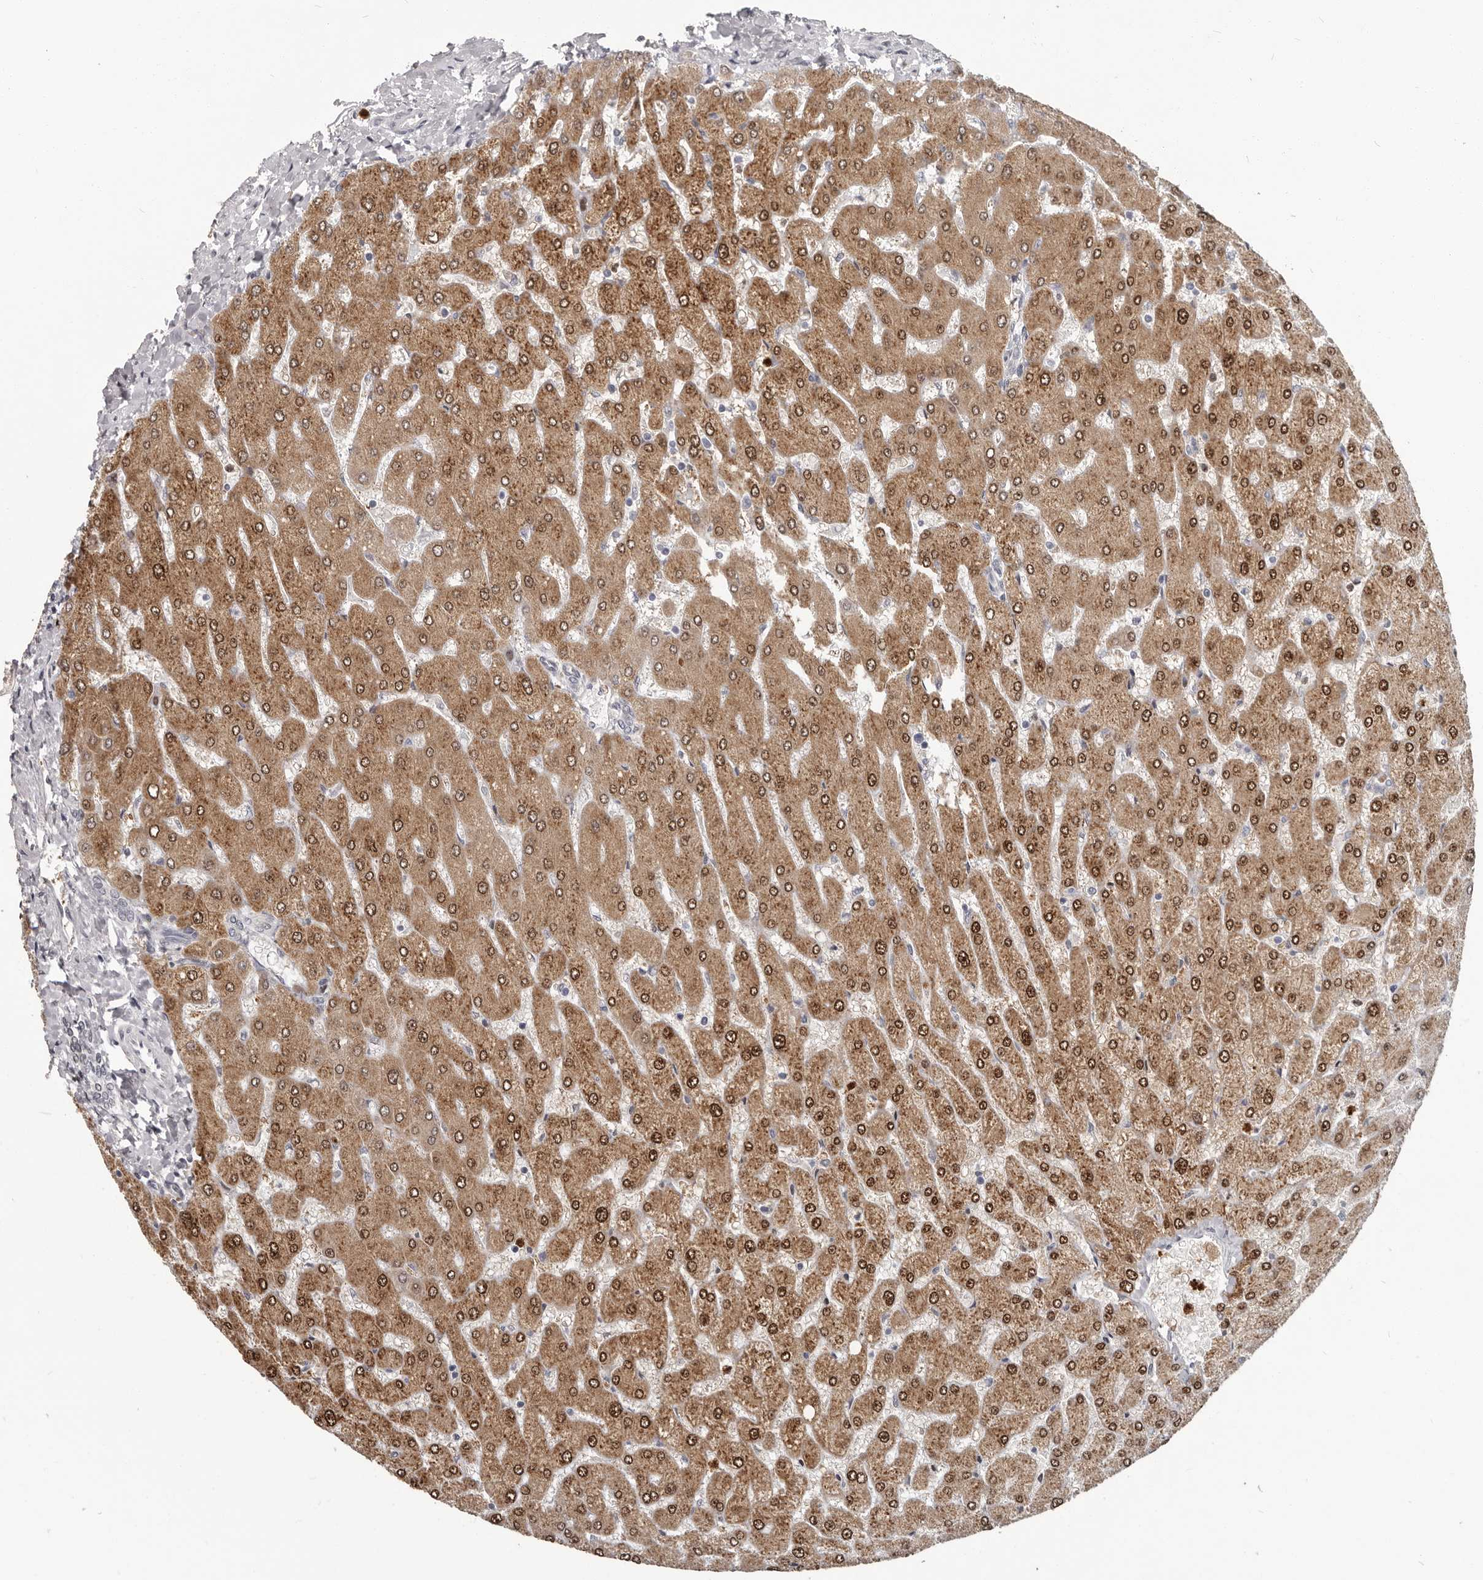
{"staining": {"intensity": "negative", "quantity": "none", "location": "none"}, "tissue": "liver", "cell_type": "Cholangiocytes", "image_type": "normal", "snomed": [{"axis": "morphology", "description": "Normal tissue, NOS"}, {"axis": "topography", "description": "Liver"}], "caption": "High magnification brightfield microscopy of unremarkable liver stained with DAB (3,3'-diaminobenzidine) (brown) and counterstained with hematoxylin (blue): cholangiocytes show no significant expression. (Brightfield microscopy of DAB immunohistochemistry at high magnification).", "gene": "GPR157", "patient": {"sex": "male", "age": 55}}